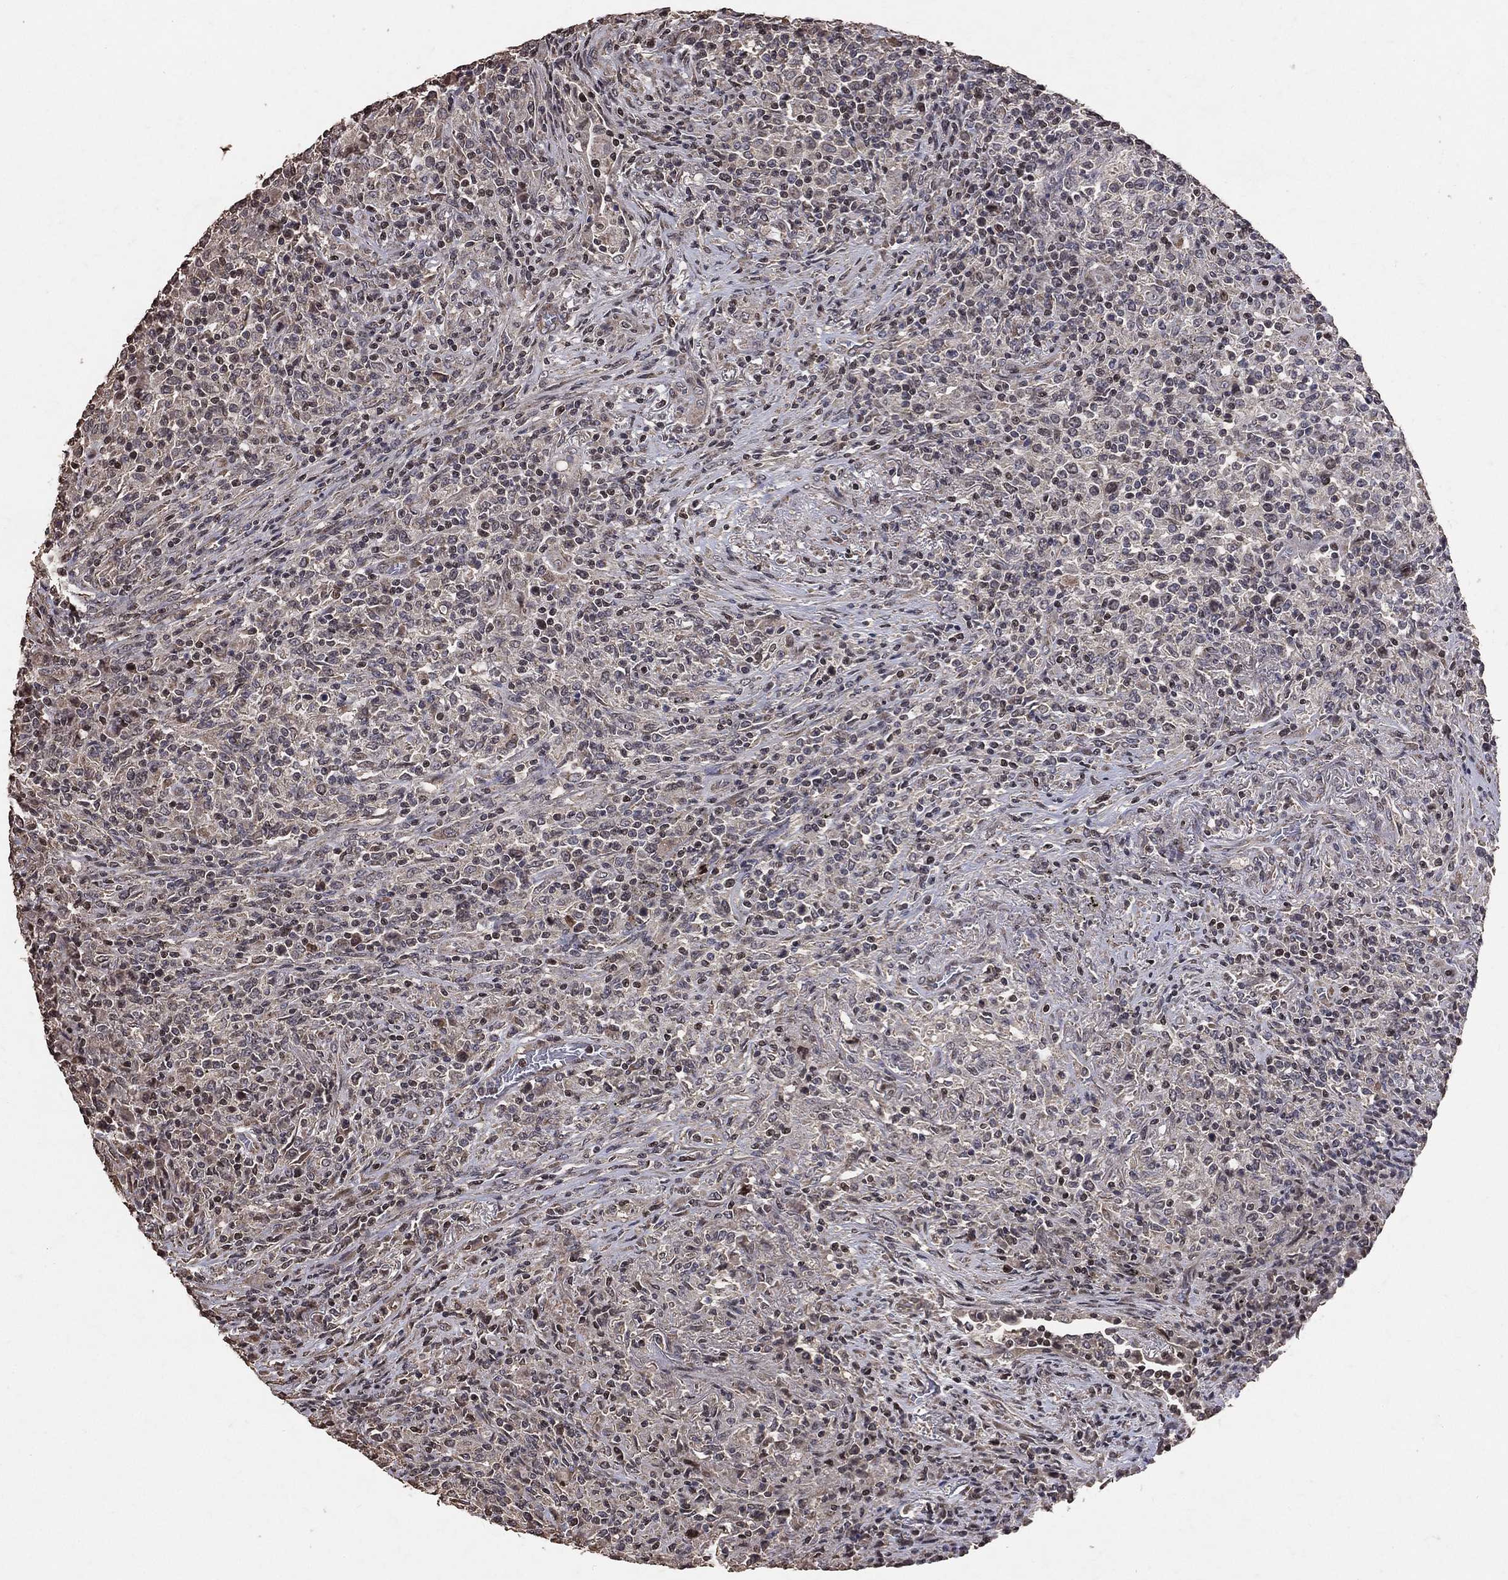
{"staining": {"intensity": "negative", "quantity": "none", "location": "none"}, "tissue": "lymphoma", "cell_type": "Tumor cells", "image_type": "cancer", "snomed": [{"axis": "morphology", "description": "Malignant lymphoma, non-Hodgkin's type, High grade"}, {"axis": "topography", "description": "Lung"}], "caption": "DAB immunohistochemical staining of lymphoma shows no significant positivity in tumor cells.", "gene": "LY6K", "patient": {"sex": "male", "age": 79}}